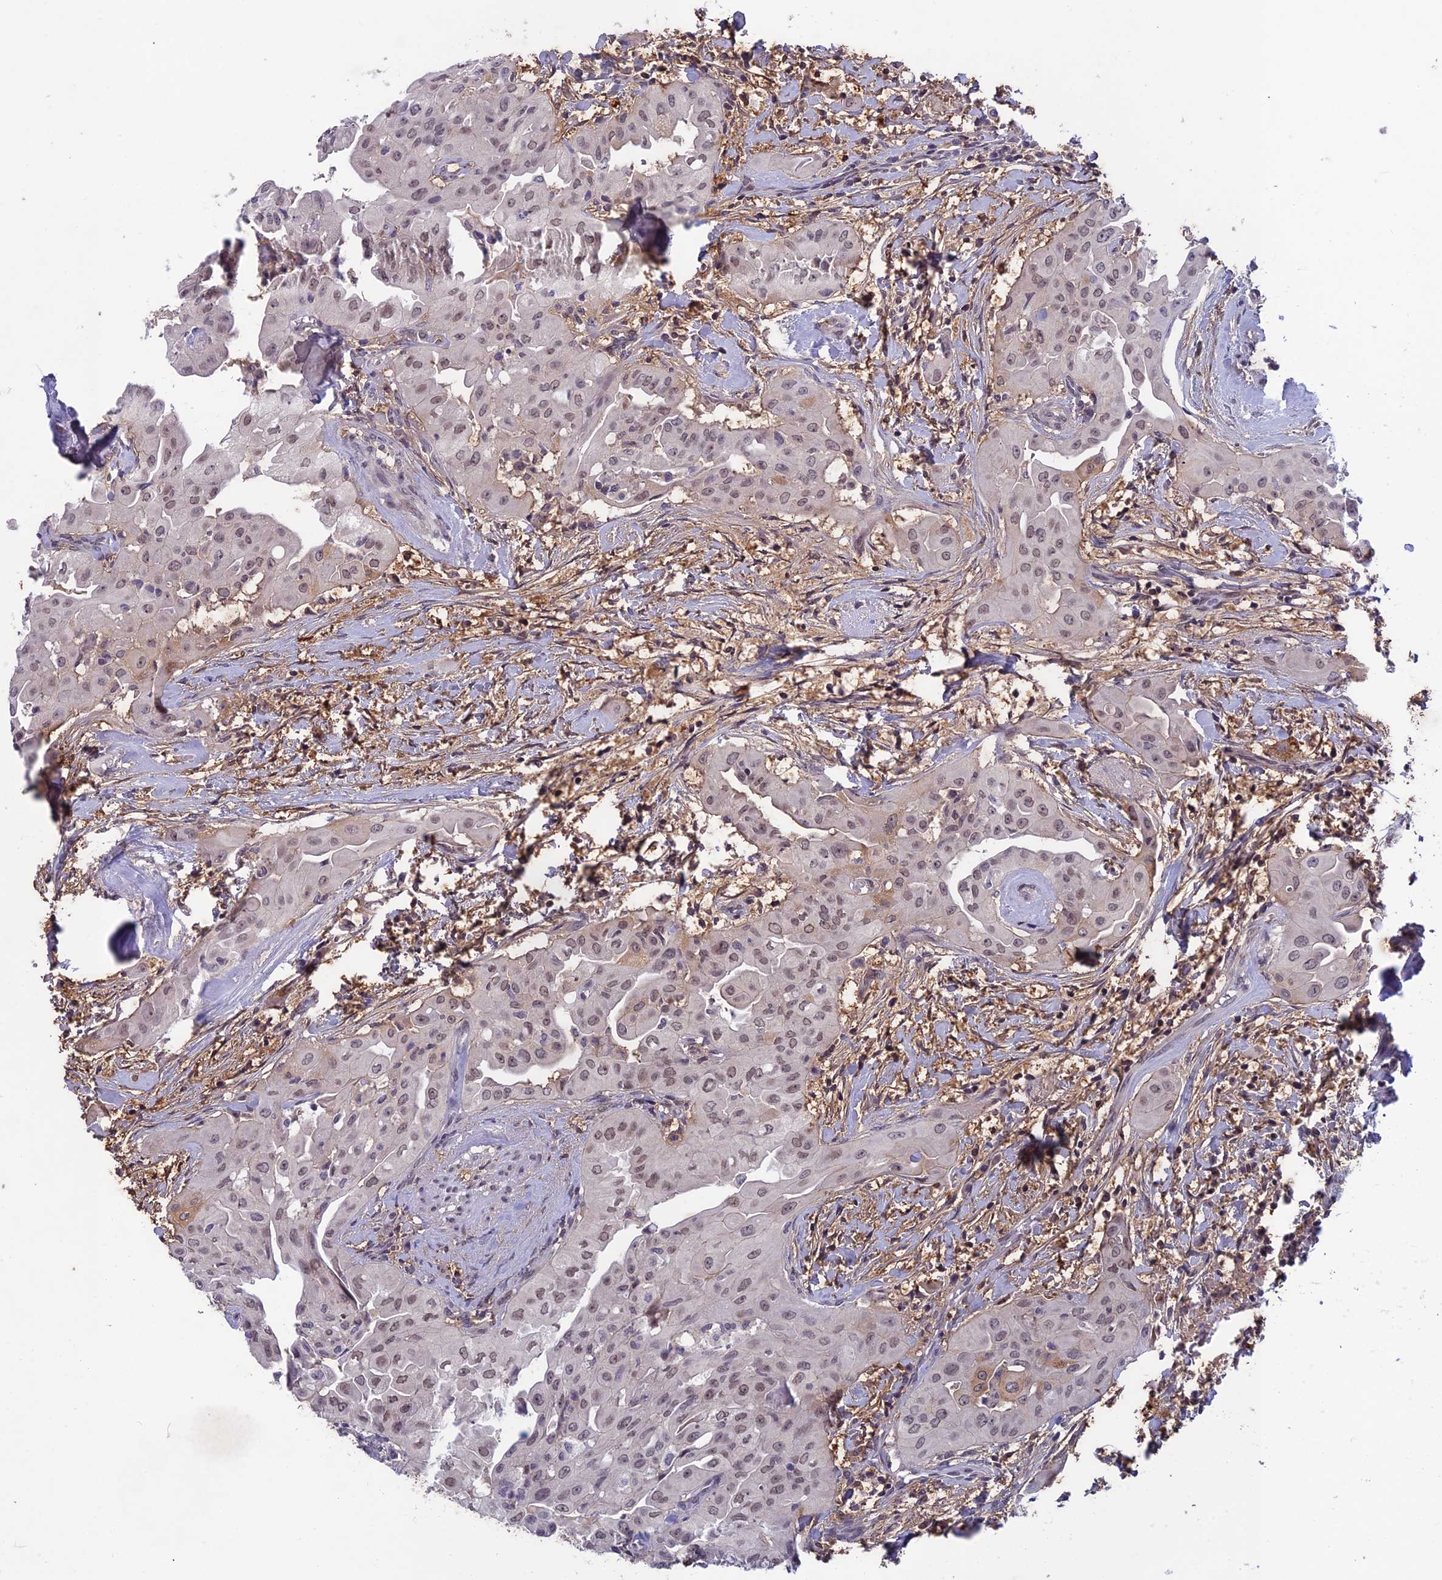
{"staining": {"intensity": "weak", "quantity": "25%-75%", "location": "nuclear"}, "tissue": "thyroid cancer", "cell_type": "Tumor cells", "image_type": "cancer", "snomed": [{"axis": "morphology", "description": "Papillary adenocarcinoma, NOS"}, {"axis": "topography", "description": "Thyroid gland"}], "caption": "Human thyroid cancer stained for a protein (brown) shows weak nuclear positive positivity in about 25%-75% of tumor cells.", "gene": "FKBPL", "patient": {"sex": "female", "age": 59}}